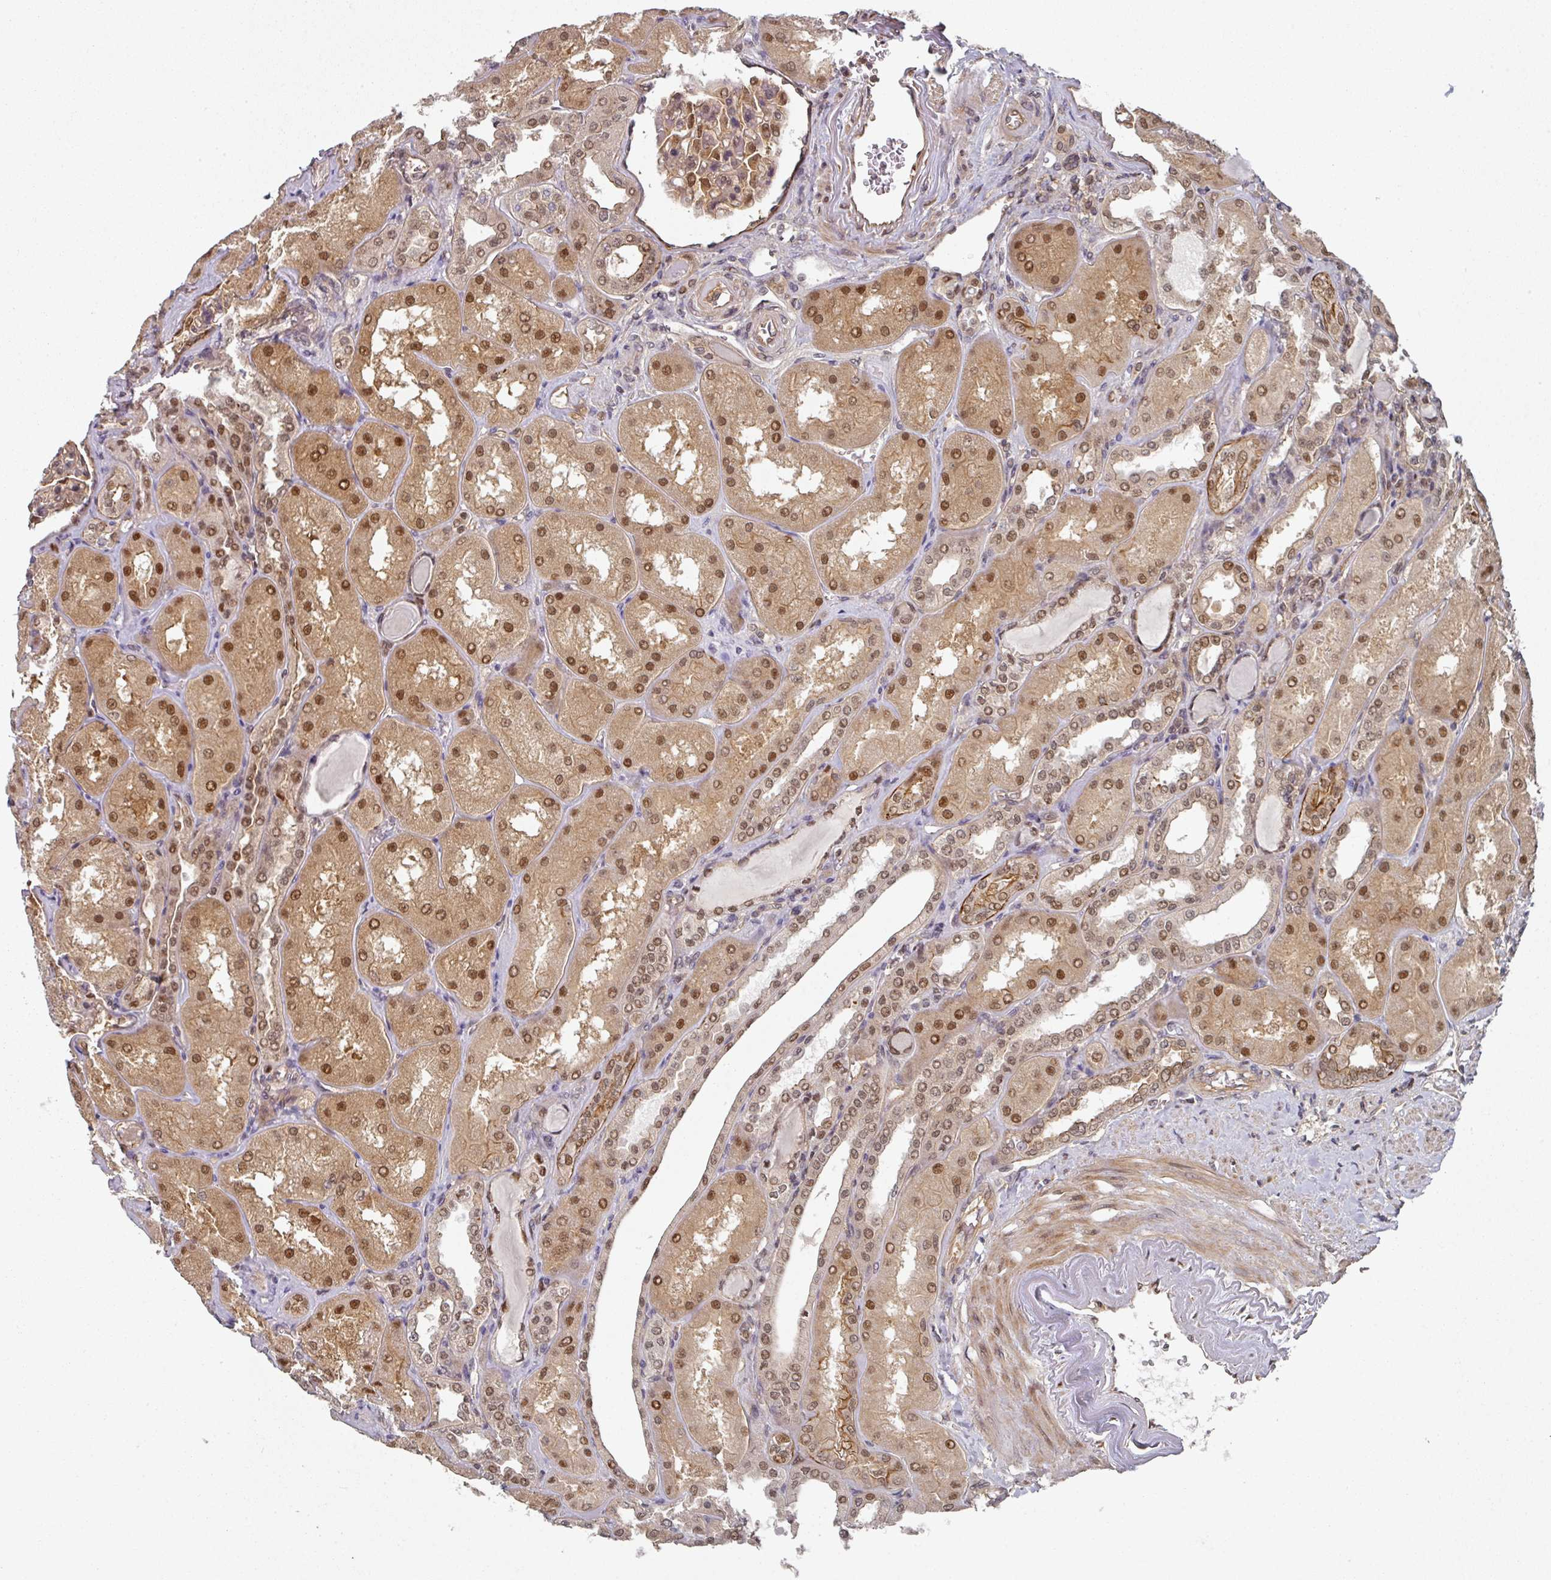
{"staining": {"intensity": "moderate", "quantity": ">75%", "location": "cytoplasmic/membranous,nuclear"}, "tissue": "kidney", "cell_type": "Cells in glomeruli", "image_type": "normal", "snomed": [{"axis": "morphology", "description": "Normal tissue, NOS"}, {"axis": "topography", "description": "Kidney"}], "caption": "DAB (3,3'-diaminobenzidine) immunohistochemical staining of normal human kidney displays moderate cytoplasmic/membranous,nuclear protein expression in approximately >75% of cells in glomeruli. (brown staining indicates protein expression, while blue staining denotes nuclei).", "gene": "PSME3IP1", "patient": {"sex": "male", "age": 61}}